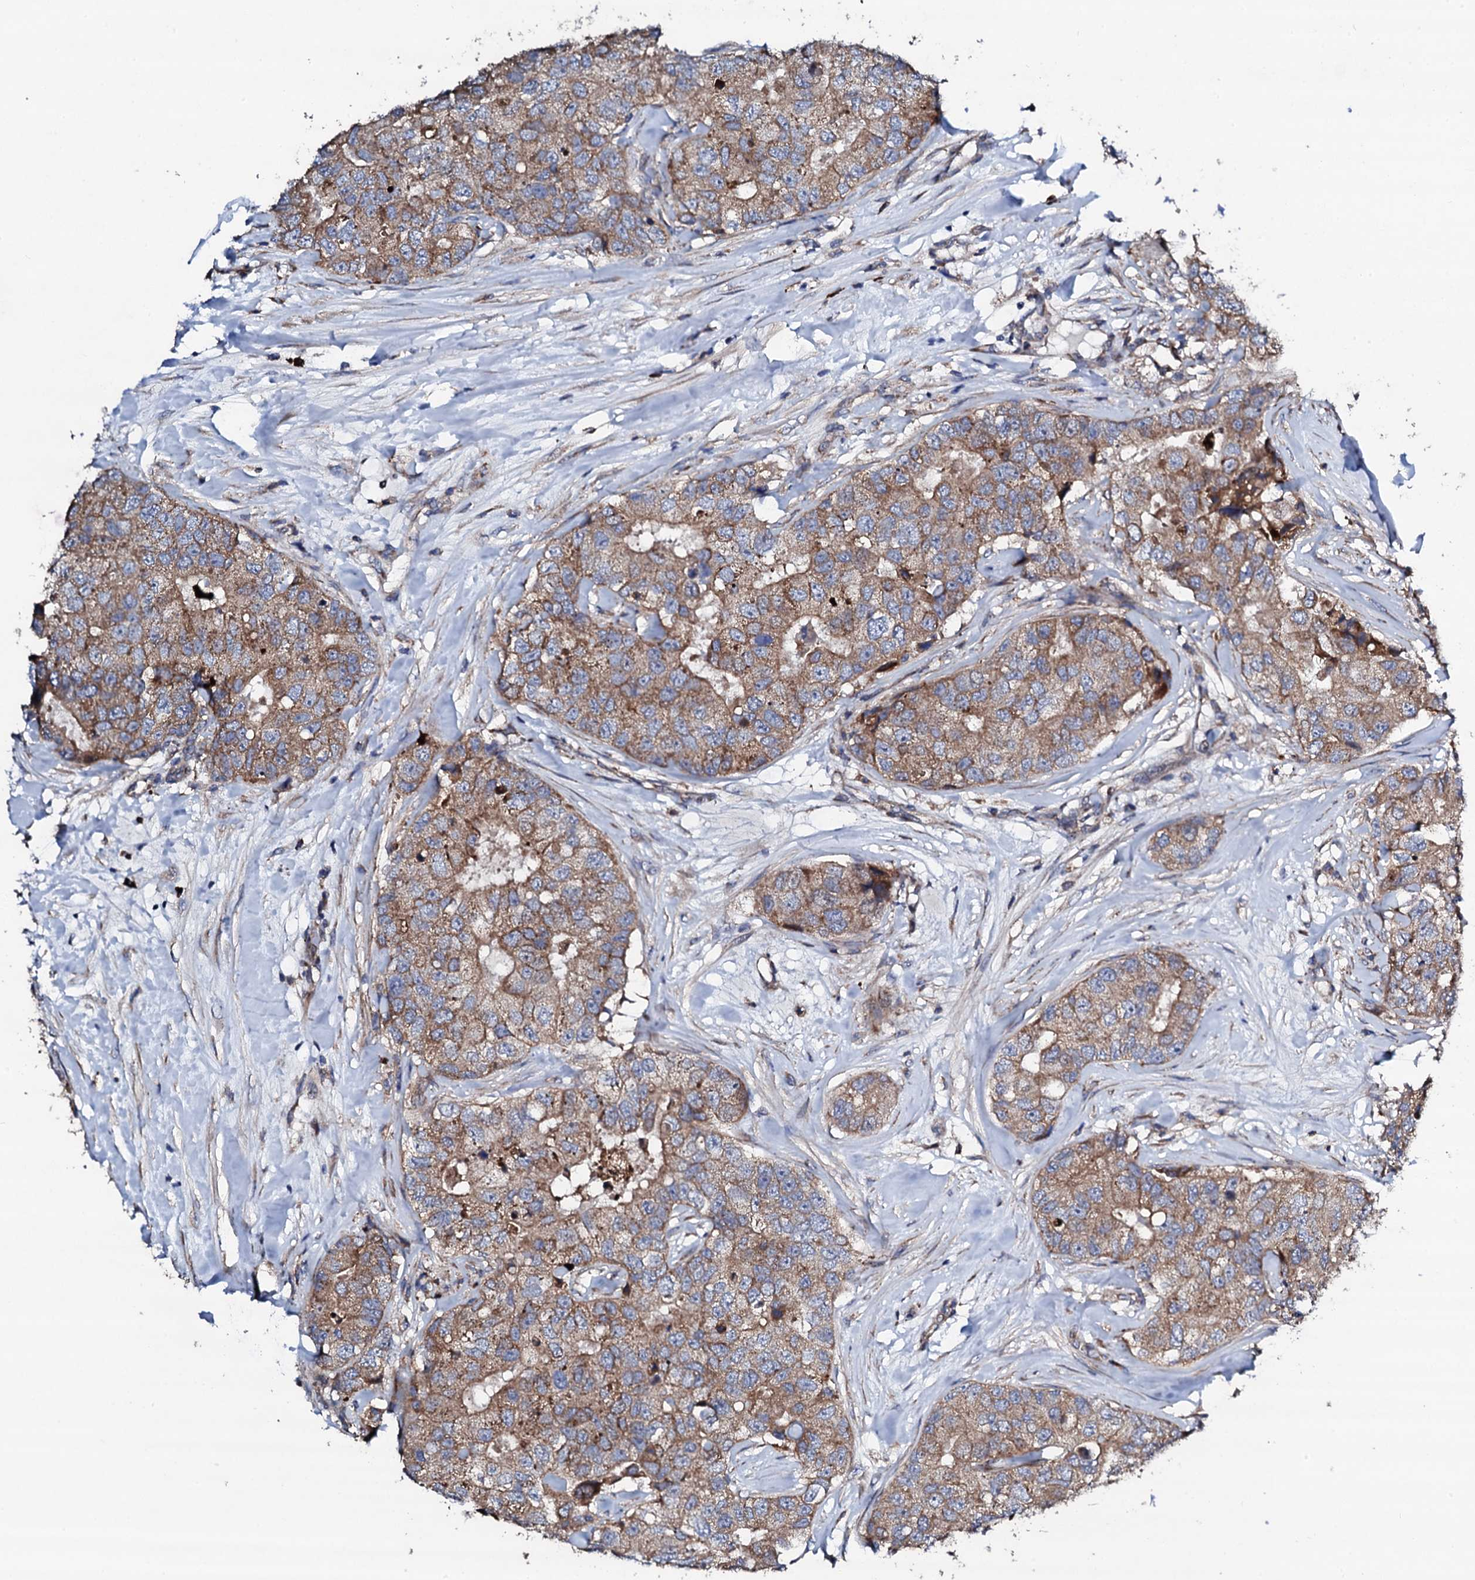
{"staining": {"intensity": "moderate", "quantity": ">75%", "location": "cytoplasmic/membranous"}, "tissue": "breast cancer", "cell_type": "Tumor cells", "image_type": "cancer", "snomed": [{"axis": "morphology", "description": "Duct carcinoma"}, {"axis": "topography", "description": "Breast"}], "caption": "Breast cancer (intraductal carcinoma) stained for a protein (brown) exhibits moderate cytoplasmic/membranous positive expression in approximately >75% of tumor cells.", "gene": "LIPT2", "patient": {"sex": "female", "age": 62}}